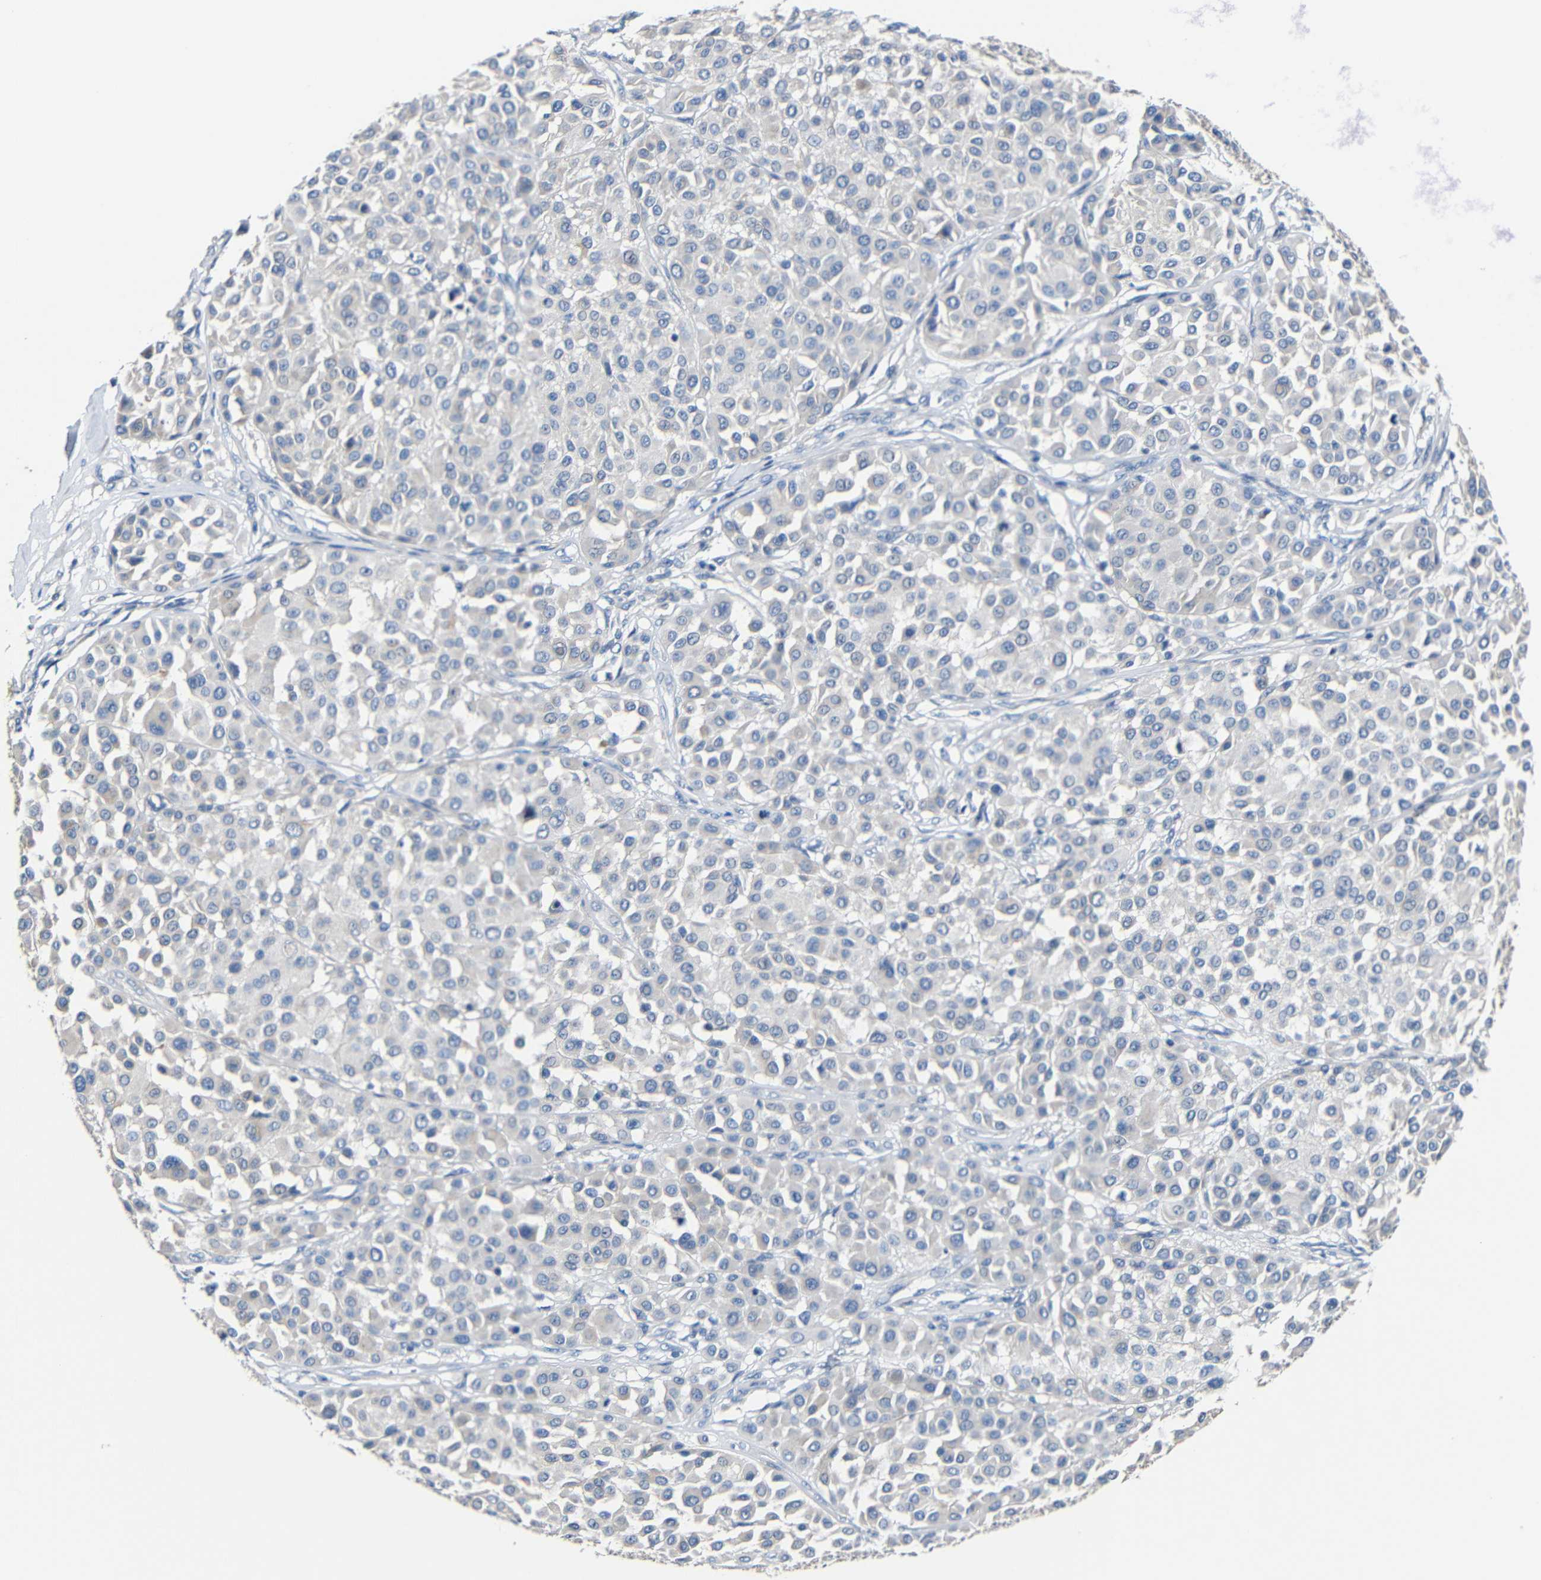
{"staining": {"intensity": "negative", "quantity": "none", "location": "none"}, "tissue": "melanoma", "cell_type": "Tumor cells", "image_type": "cancer", "snomed": [{"axis": "morphology", "description": "Malignant melanoma, Metastatic site"}, {"axis": "topography", "description": "Soft tissue"}], "caption": "A high-resolution histopathology image shows IHC staining of malignant melanoma (metastatic site), which reveals no significant expression in tumor cells.", "gene": "ACKR2", "patient": {"sex": "male", "age": 41}}